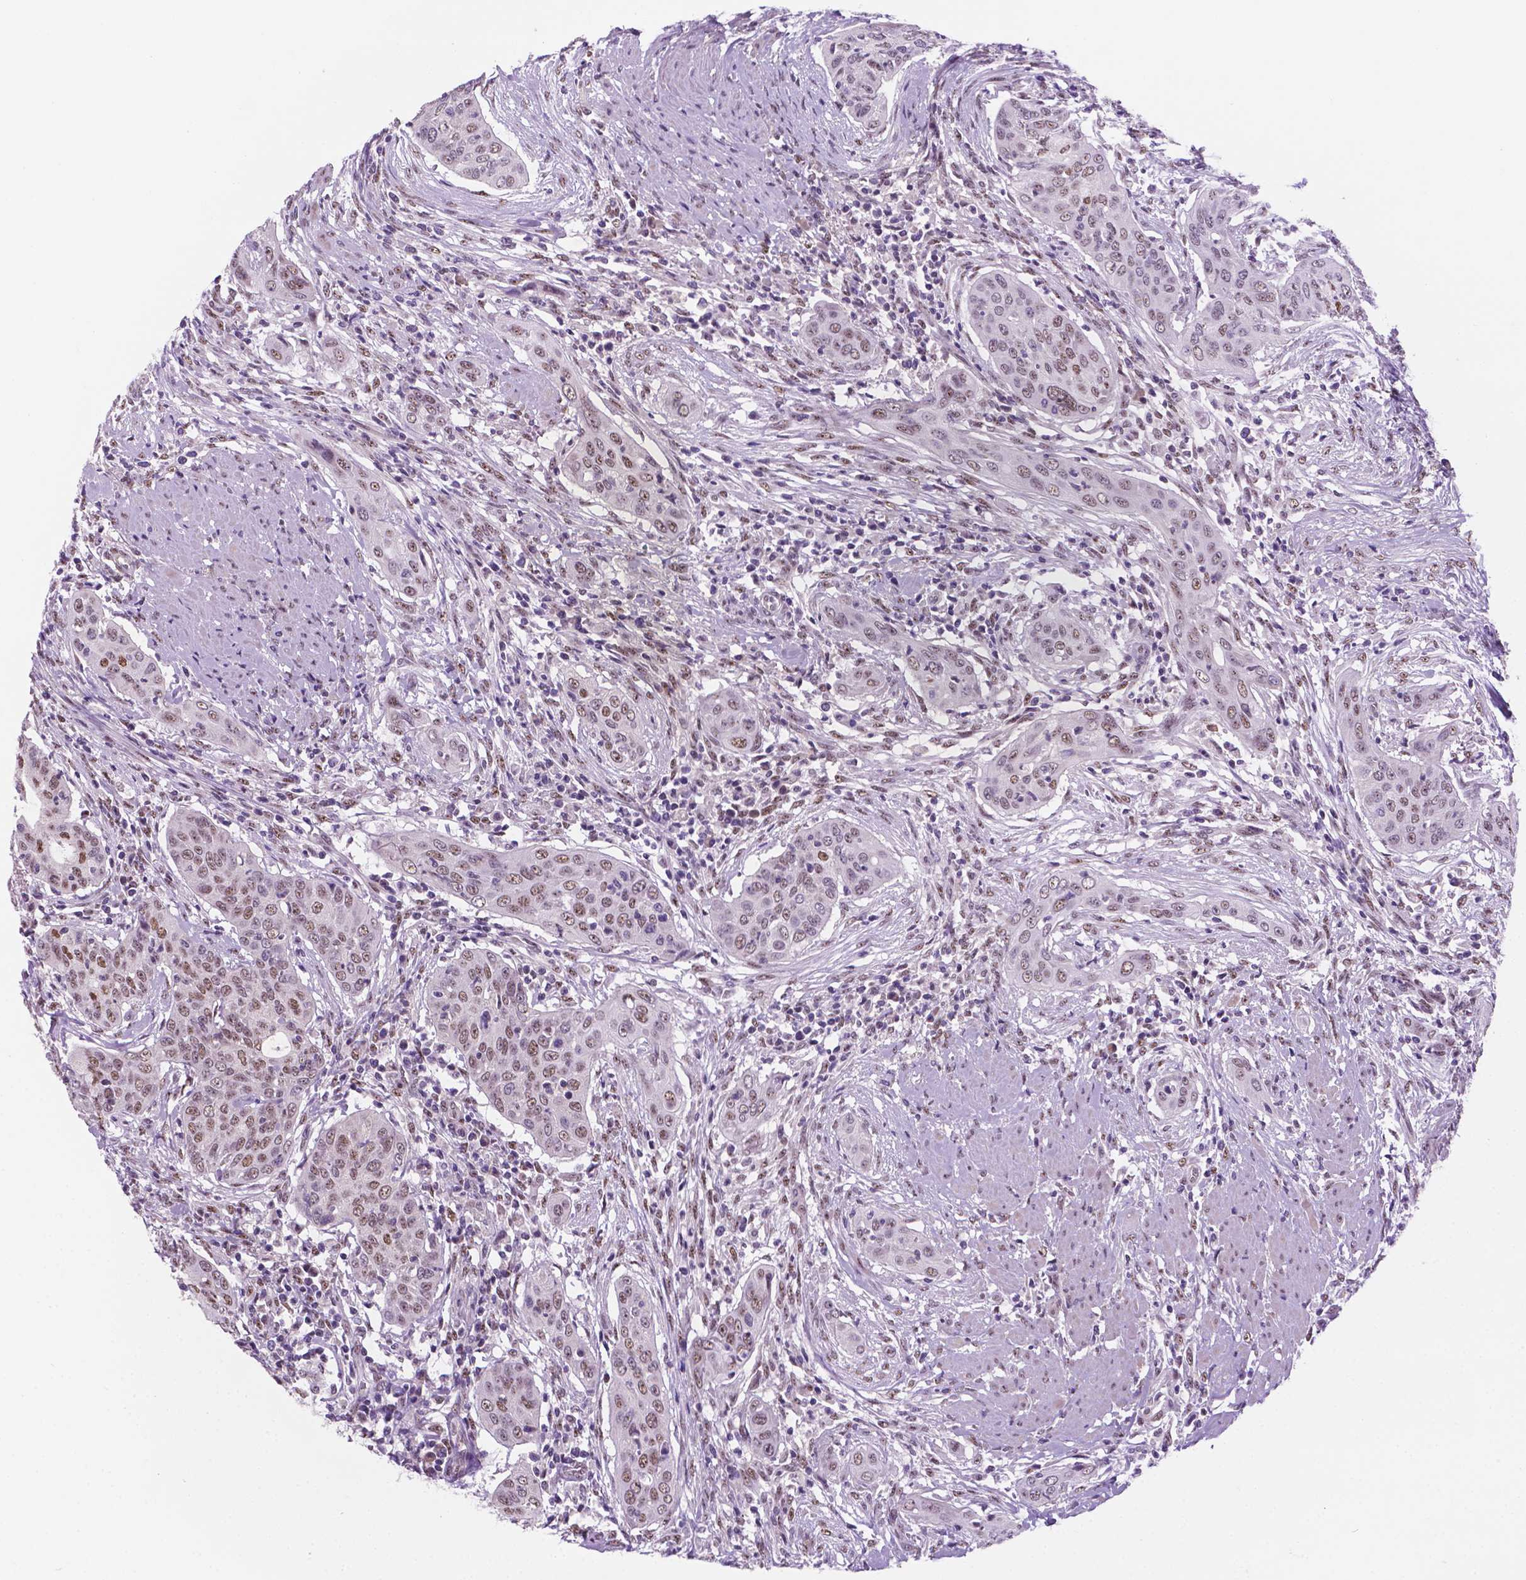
{"staining": {"intensity": "moderate", "quantity": ">75%", "location": "nuclear"}, "tissue": "urothelial cancer", "cell_type": "Tumor cells", "image_type": "cancer", "snomed": [{"axis": "morphology", "description": "Urothelial carcinoma, High grade"}, {"axis": "topography", "description": "Urinary bladder"}], "caption": "Tumor cells reveal medium levels of moderate nuclear staining in about >75% of cells in urothelial cancer. (DAB IHC with brightfield microscopy, high magnification).", "gene": "C18orf21", "patient": {"sex": "male", "age": 82}}